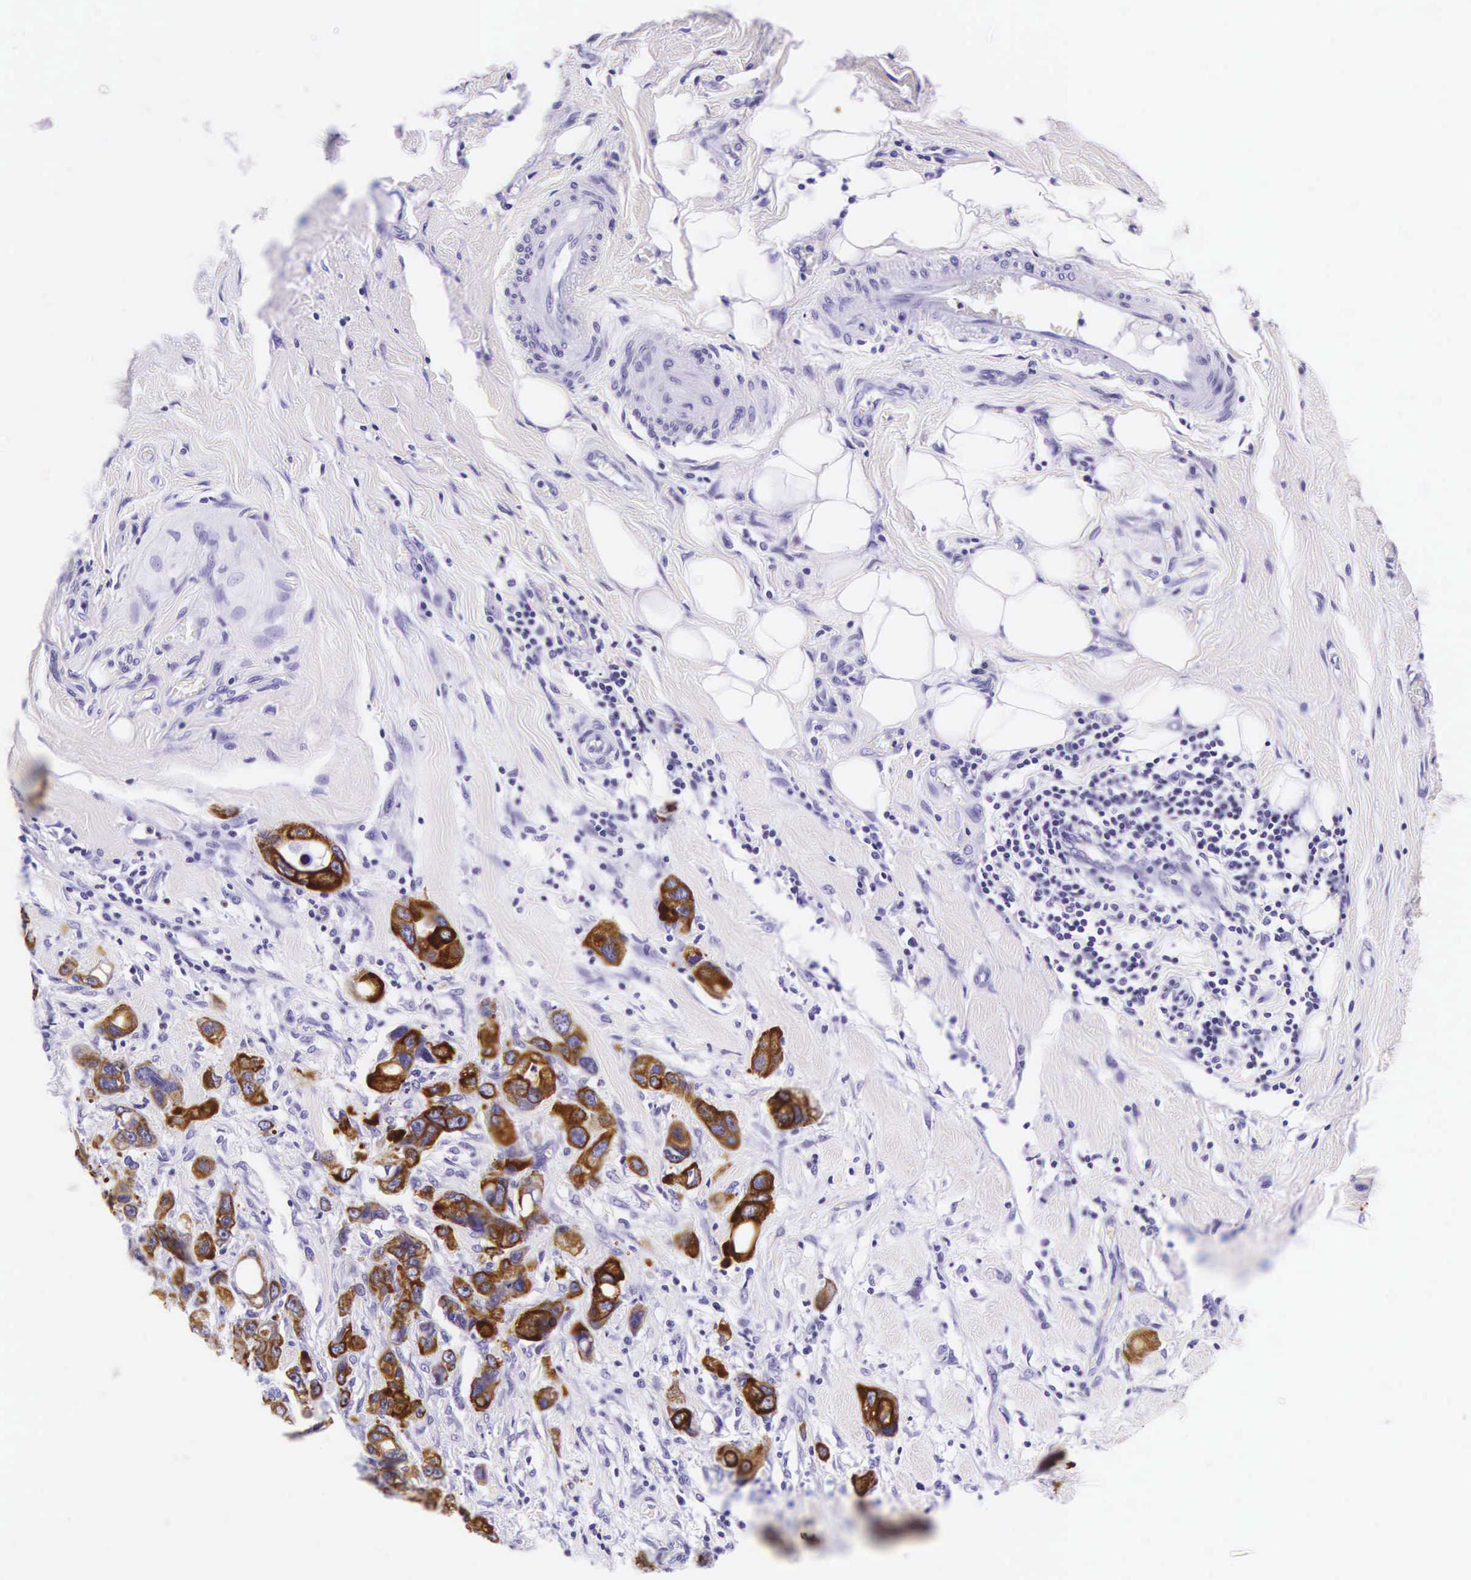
{"staining": {"intensity": "strong", "quantity": ">75%", "location": "cytoplasmic/membranous"}, "tissue": "stomach cancer", "cell_type": "Tumor cells", "image_type": "cancer", "snomed": [{"axis": "morphology", "description": "Adenocarcinoma, NOS"}, {"axis": "topography", "description": "Stomach, upper"}], "caption": "High-power microscopy captured an immunohistochemistry photomicrograph of stomach cancer, revealing strong cytoplasmic/membranous positivity in about >75% of tumor cells.", "gene": "KRT18", "patient": {"sex": "male", "age": 47}}